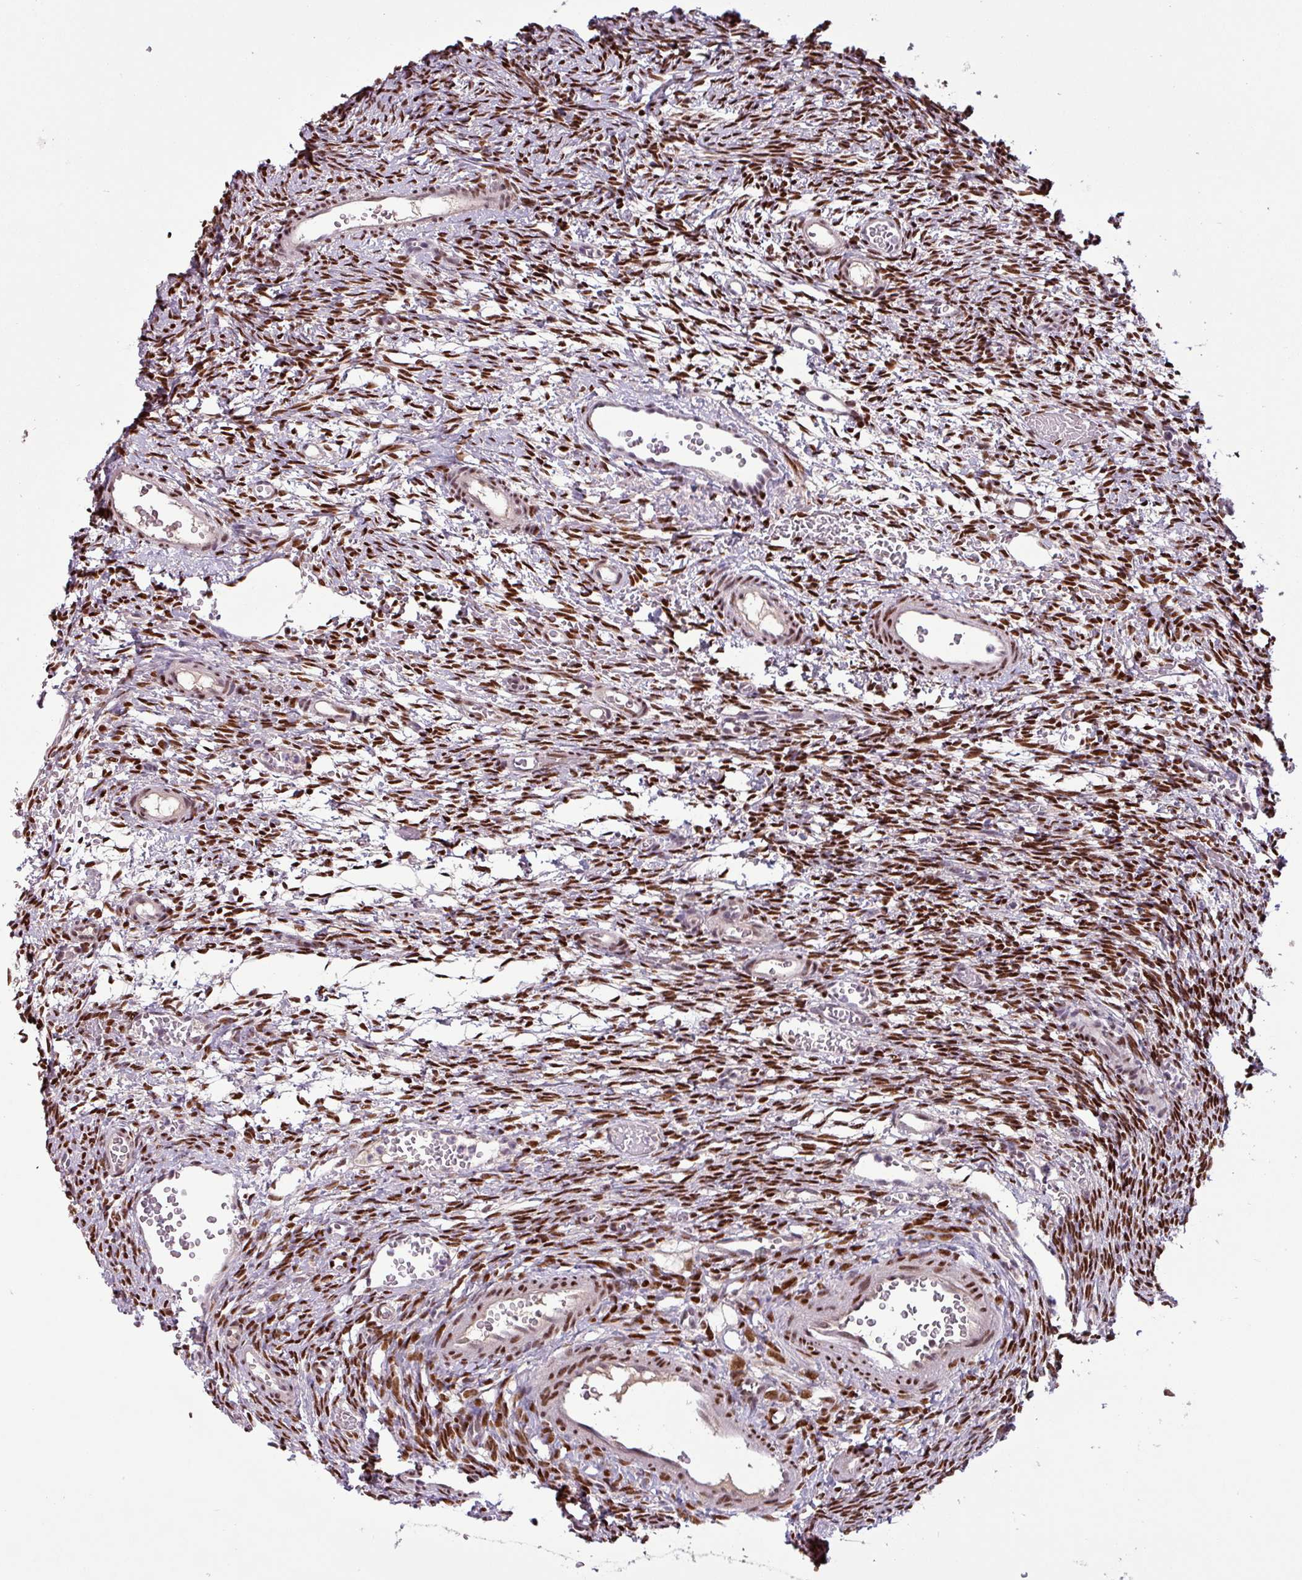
{"staining": {"intensity": "strong", "quantity": ">75%", "location": "nuclear"}, "tissue": "ovary", "cell_type": "Ovarian stroma cells", "image_type": "normal", "snomed": [{"axis": "morphology", "description": "Normal tissue, NOS"}, {"axis": "topography", "description": "Ovary"}], "caption": "This photomicrograph displays immunohistochemistry (IHC) staining of benign human ovary, with high strong nuclear positivity in about >75% of ovarian stroma cells.", "gene": "IRF2BPL", "patient": {"sex": "female", "age": 39}}